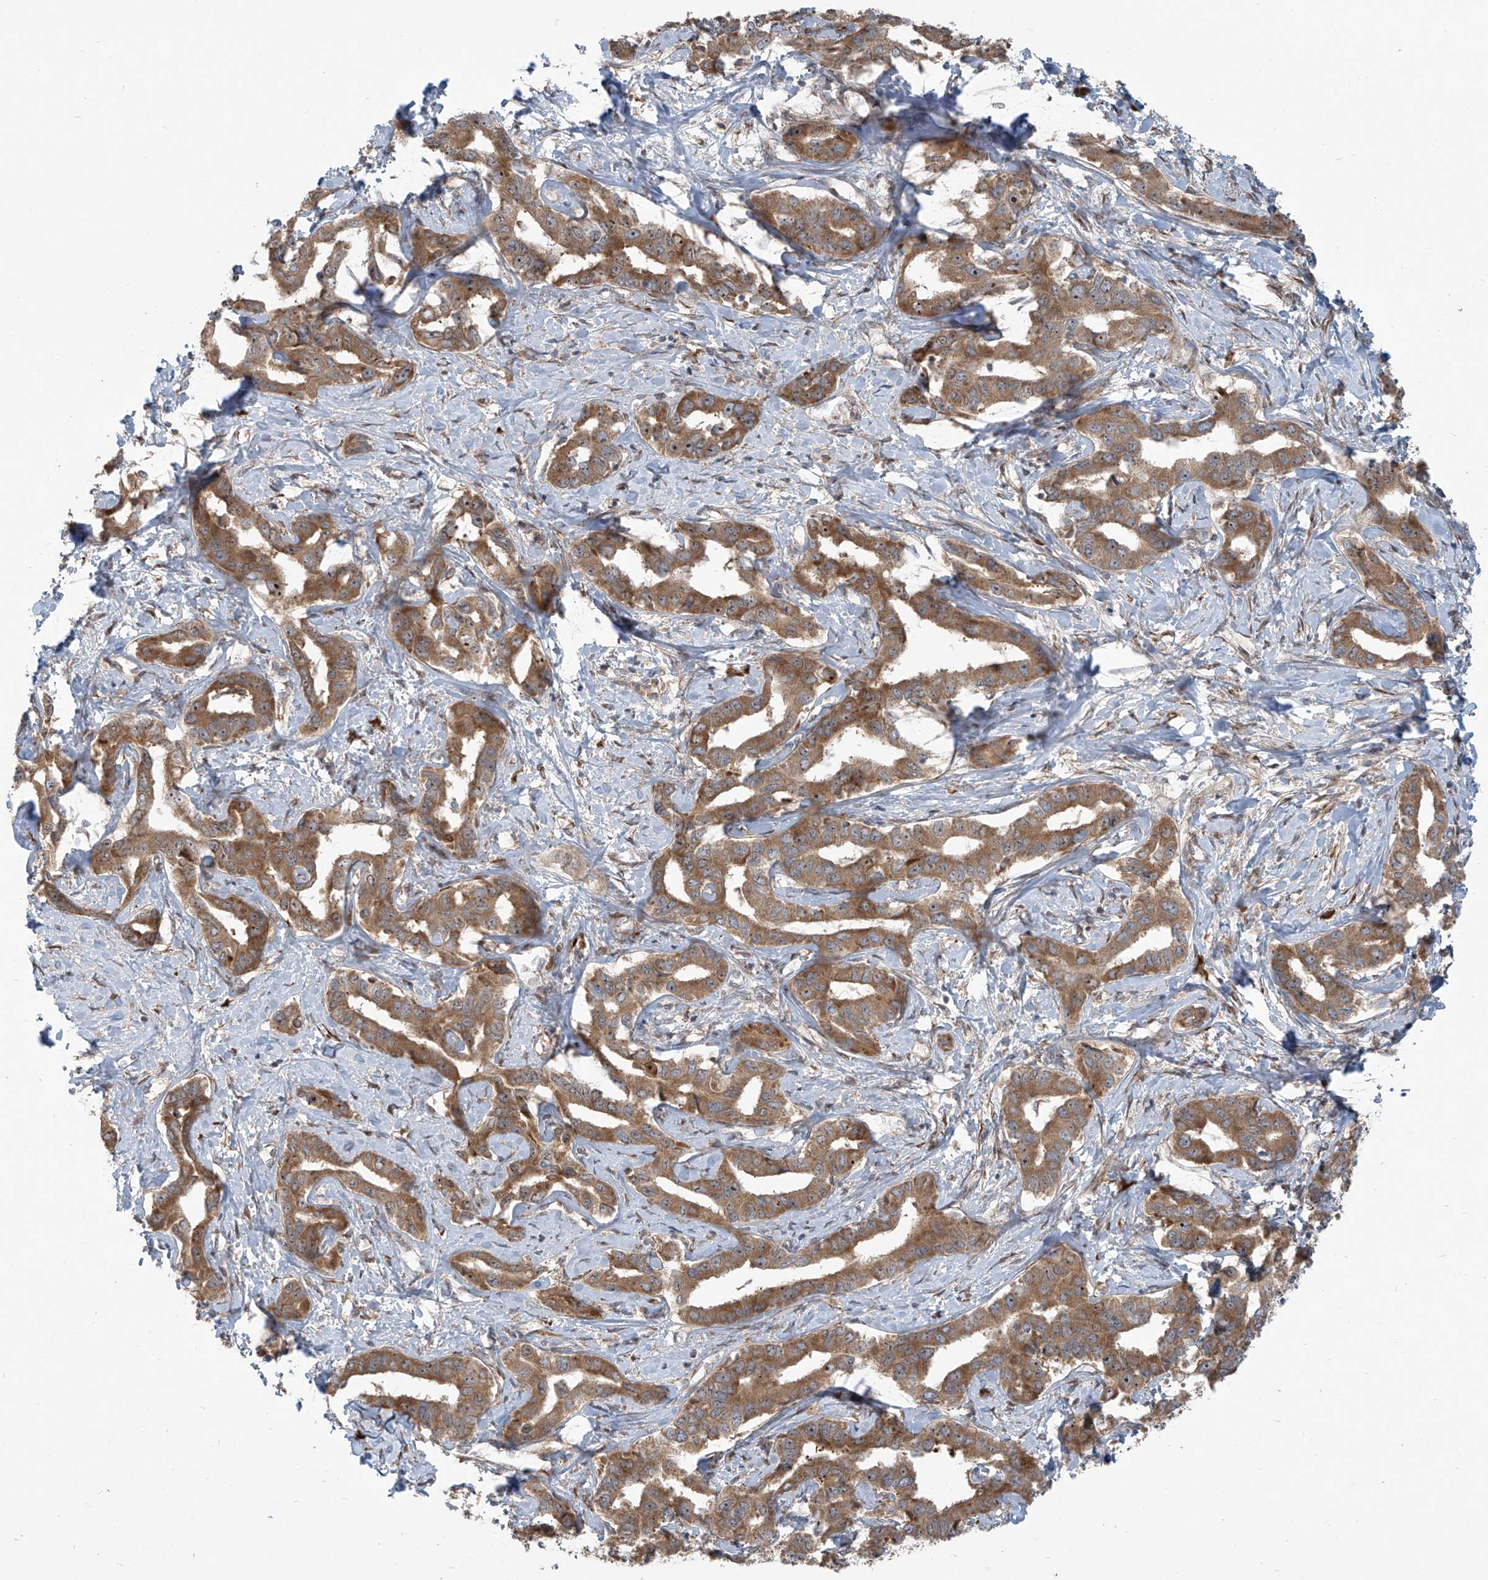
{"staining": {"intensity": "moderate", "quantity": ">75%", "location": "cytoplasmic/membranous"}, "tissue": "liver cancer", "cell_type": "Tumor cells", "image_type": "cancer", "snomed": [{"axis": "morphology", "description": "Cholangiocarcinoma"}, {"axis": "topography", "description": "Liver"}], "caption": "IHC image of neoplastic tissue: liver cancer stained using immunohistochemistry (IHC) reveals medium levels of moderate protein expression localized specifically in the cytoplasmic/membranous of tumor cells, appearing as a cytoplasmic/membranous brown color.", "gene": "KATNIP", "patient": {"sex": "male", "age": 59}}